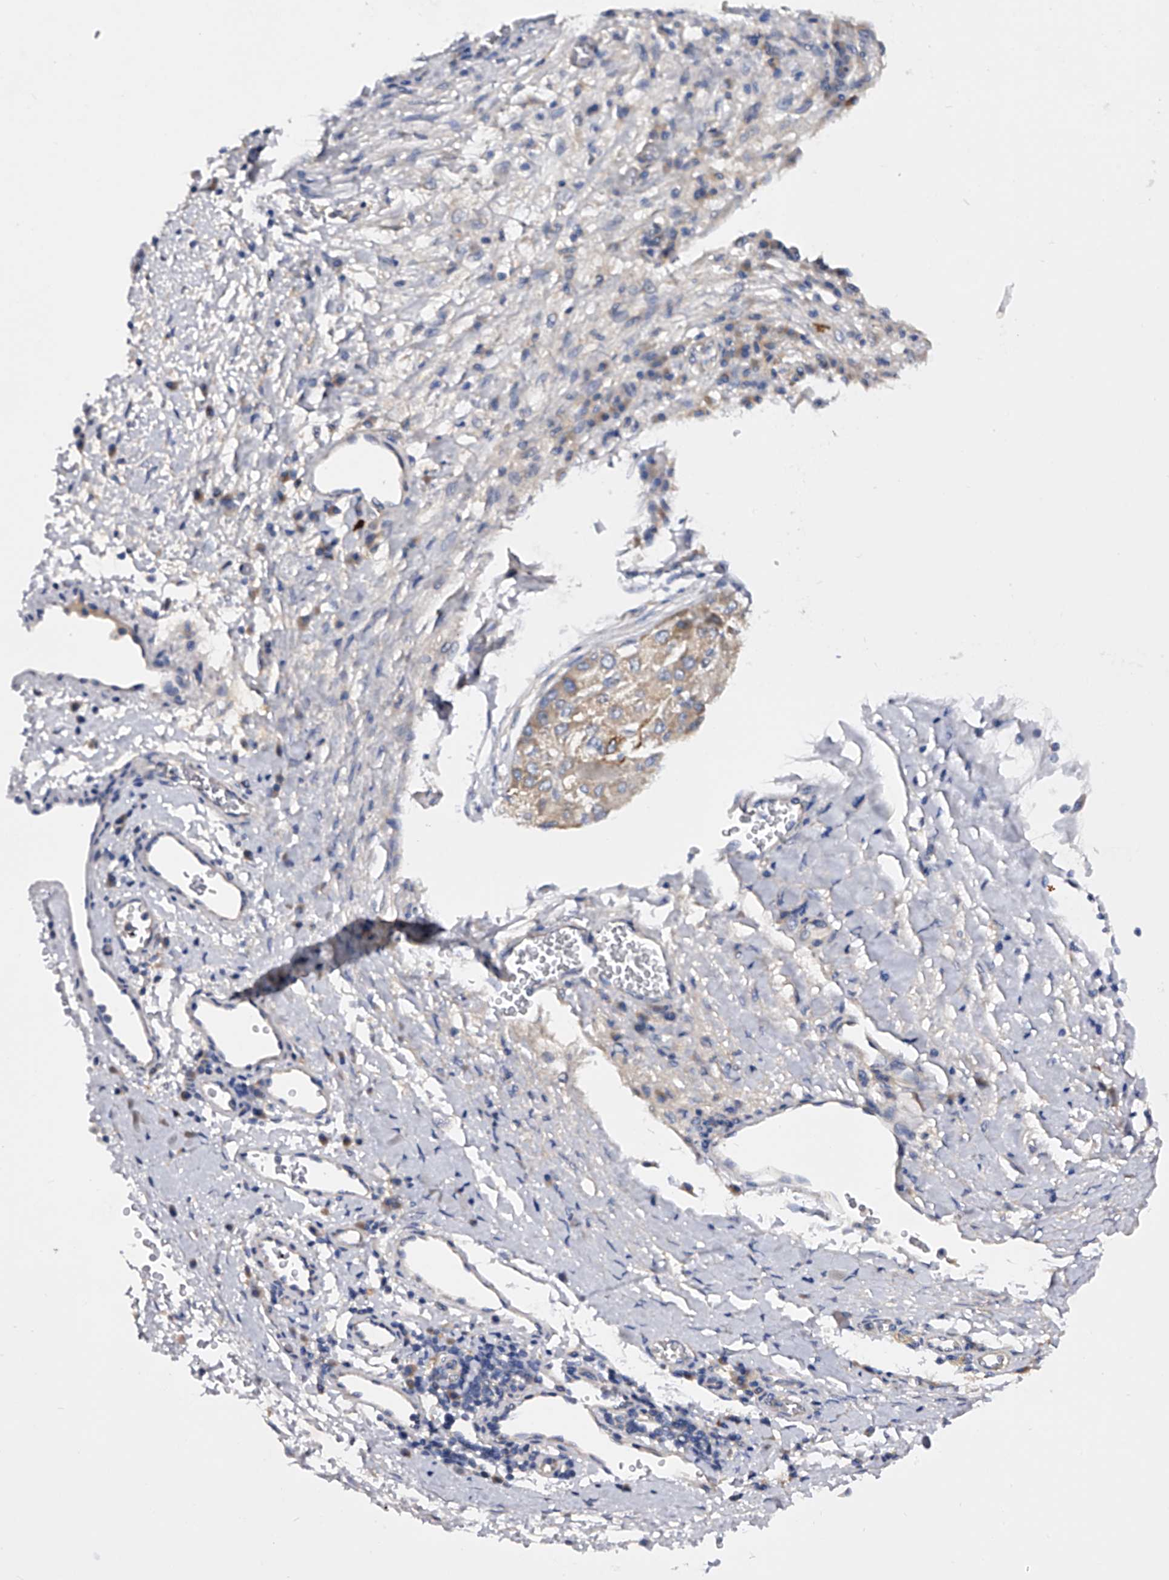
{"staining": {"intensity": "moderate", "quantity": ">75%", "location": "cytoplasmic/membranous"}, "tissue": "liver cancer", "cell_type": "Tumor cells", "image_type": "cancer", "snomed": [{"axis": "morphology", "description": "Carcinoma, Hepatocellular, NOS"}, {"axis": "topography", "description": "Liver"}], "caption": "Liver cancer (hepatocellular carcinoma) stained with IHC reveals moderate cytoplasmic/membranous expression in approximately >75% of tumor cells. (DAB (3,3'-diaminobenzidine) IHC, brown staining for protein, blue staining for nuclei).", "gene": "ARL4C", "patient": {"sex": "male", "age": 80}}